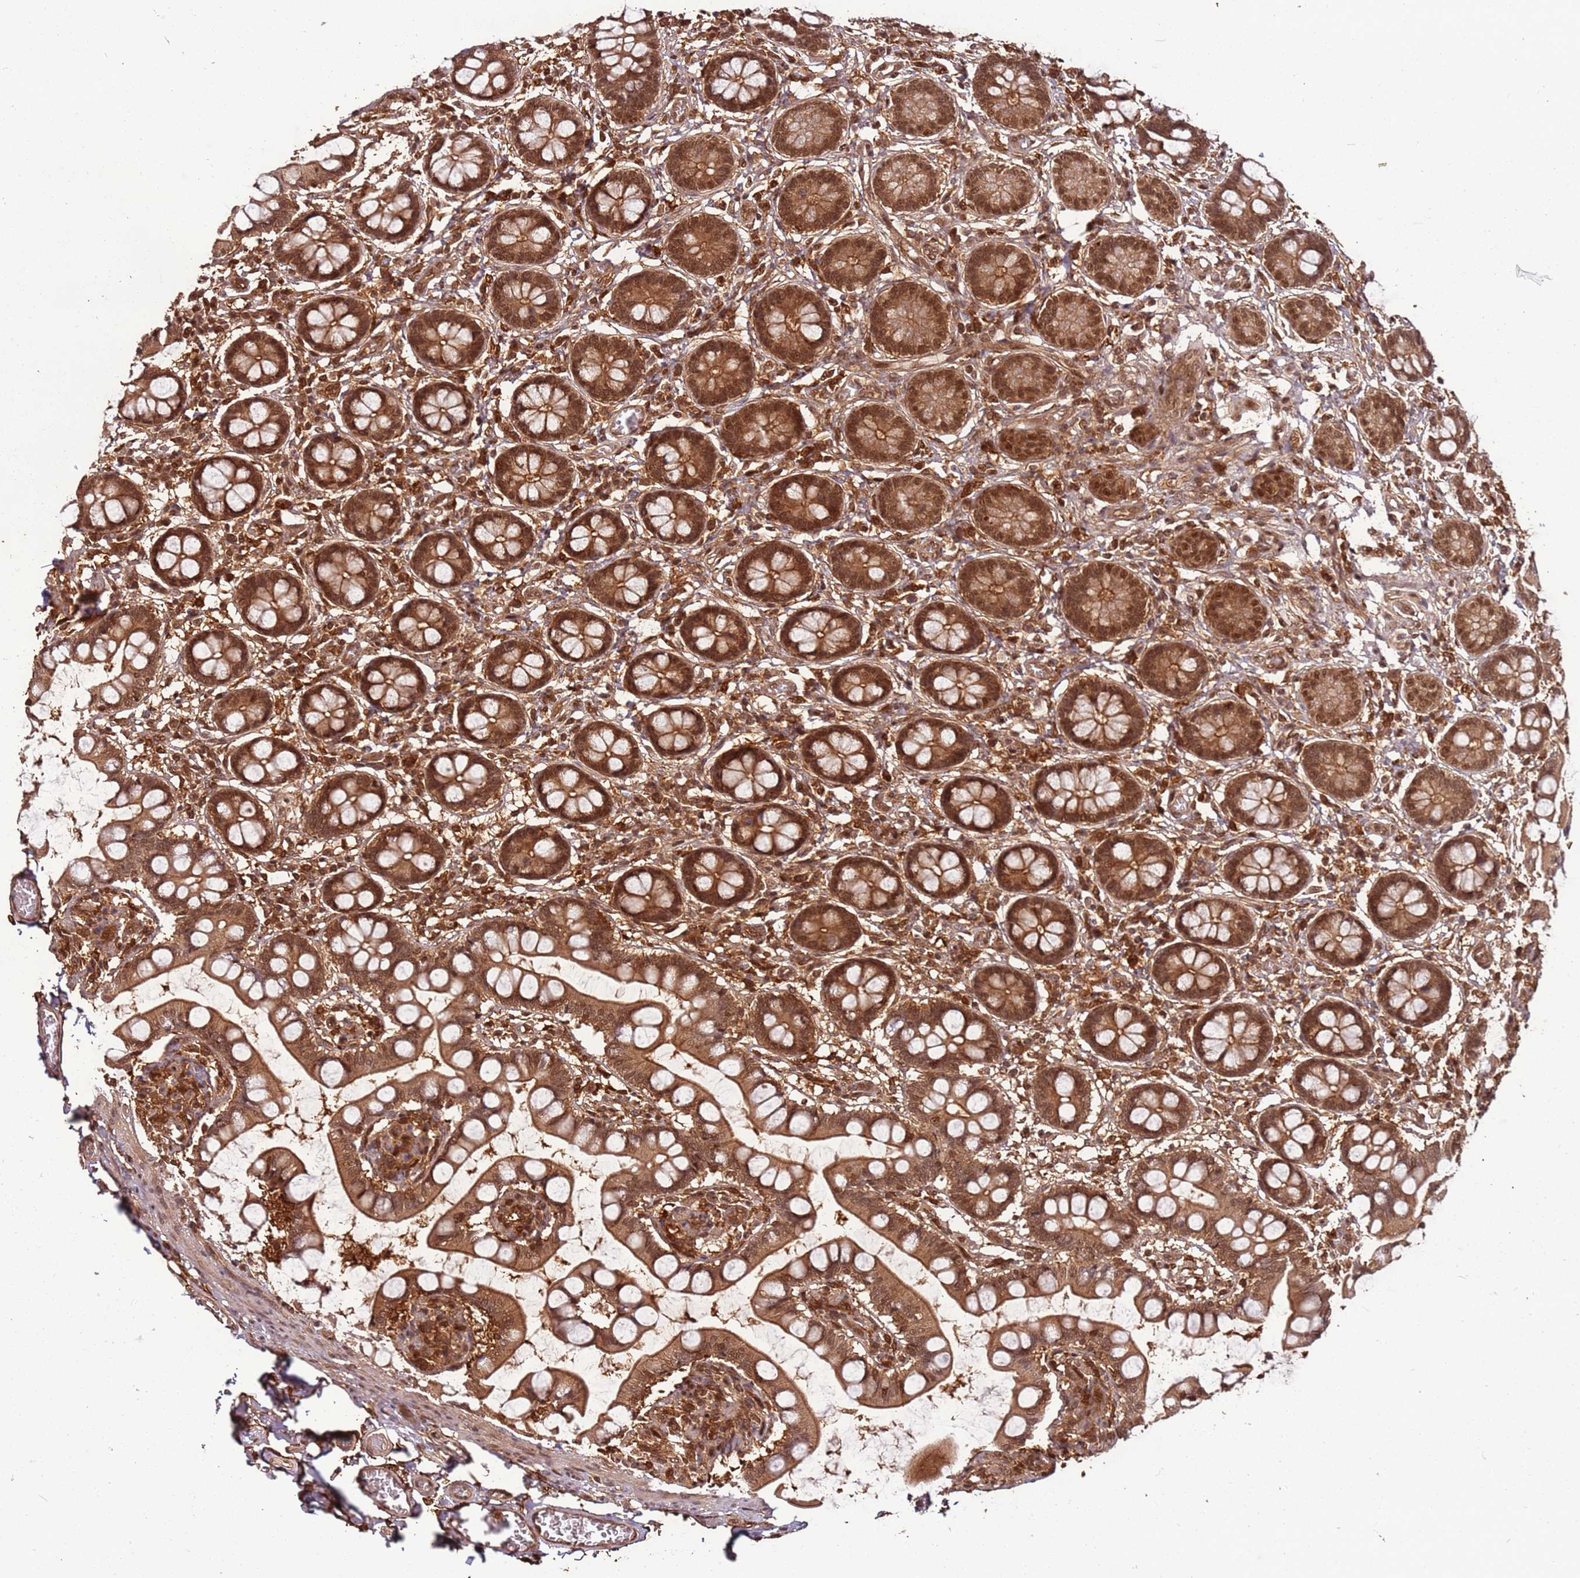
{"staining": {"intensity": "moderate", "quantity": ">75%", "location": "cytoplasmic/membranous,nuclear"}, "tissue": "small intestine", "cell_type": "Glandular cells", "image_type": "normal", "snomed": [{"axis": "morphology", "description": "Normal tissue, NOS"}, {"axis": "topography", "description": "Small intestine"}], "caption": "Brown immunohistochemical staining in normal human small intestine displays moderate cytoplasmic/membranous,nuclear expression in approximately >75% of glandular cells.", "gene": "PGLS", "patient": {"sex": "male", "age": 52}}